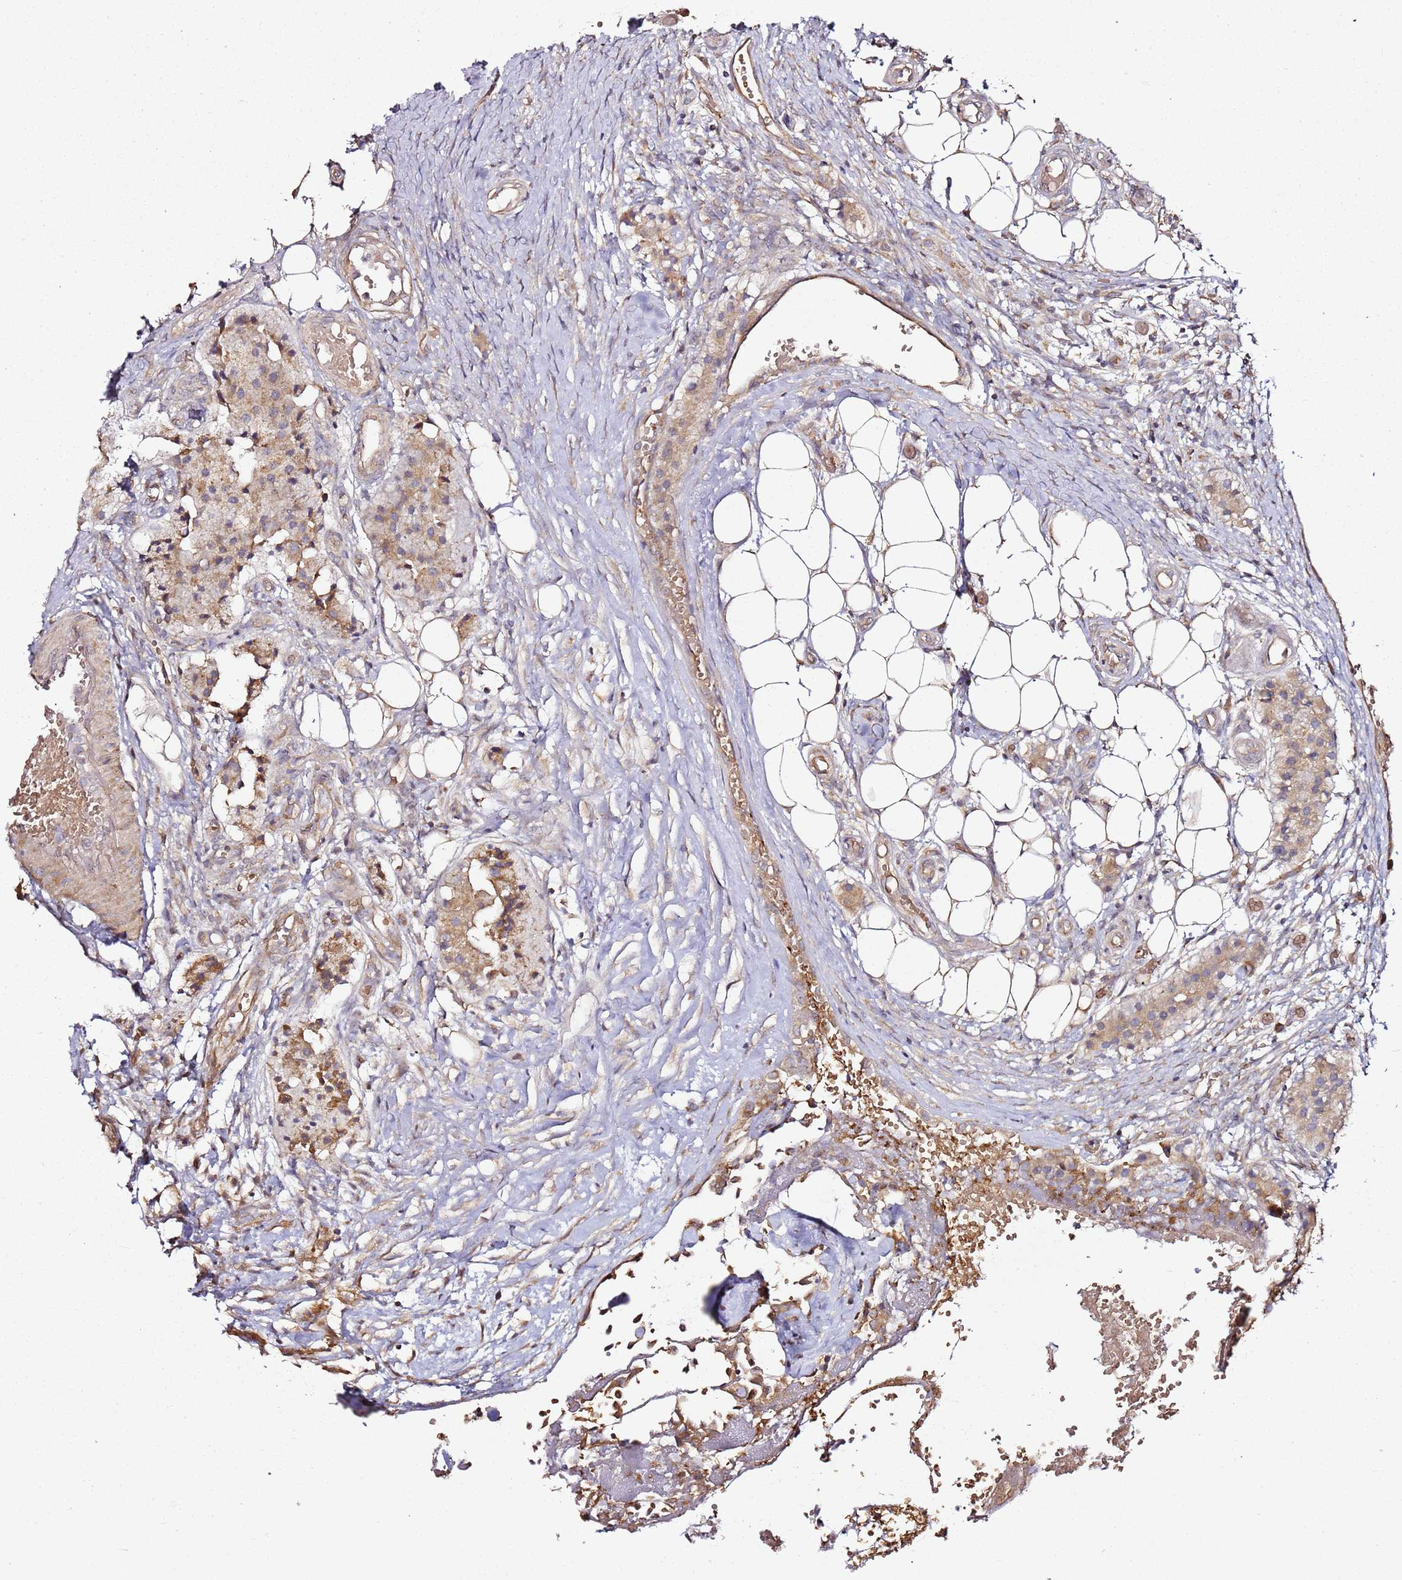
{"staining": {"intensity": "moderate", "quantity": ">75%", "location": "cytoplasmic/membranous"}, "tissue": "carcinoid", "cell_type": "Tumor cells", "image_type": "cancer", "snomed": [{"axis": "morphology", "description": "Carcinoid, malignant, NOS"}, {"axis": "topography", "description": "Colon"}], "caption": "Immunohistochemistry (DAB (3,3'-diaminobenzidine)) staining of human carcinoid reveals moderate cytoplasmic/membranous protein expression in approximately >75% of tumor cells.", "gene": "TM2D2", "patient": {"sex": "female", "age": 52}}